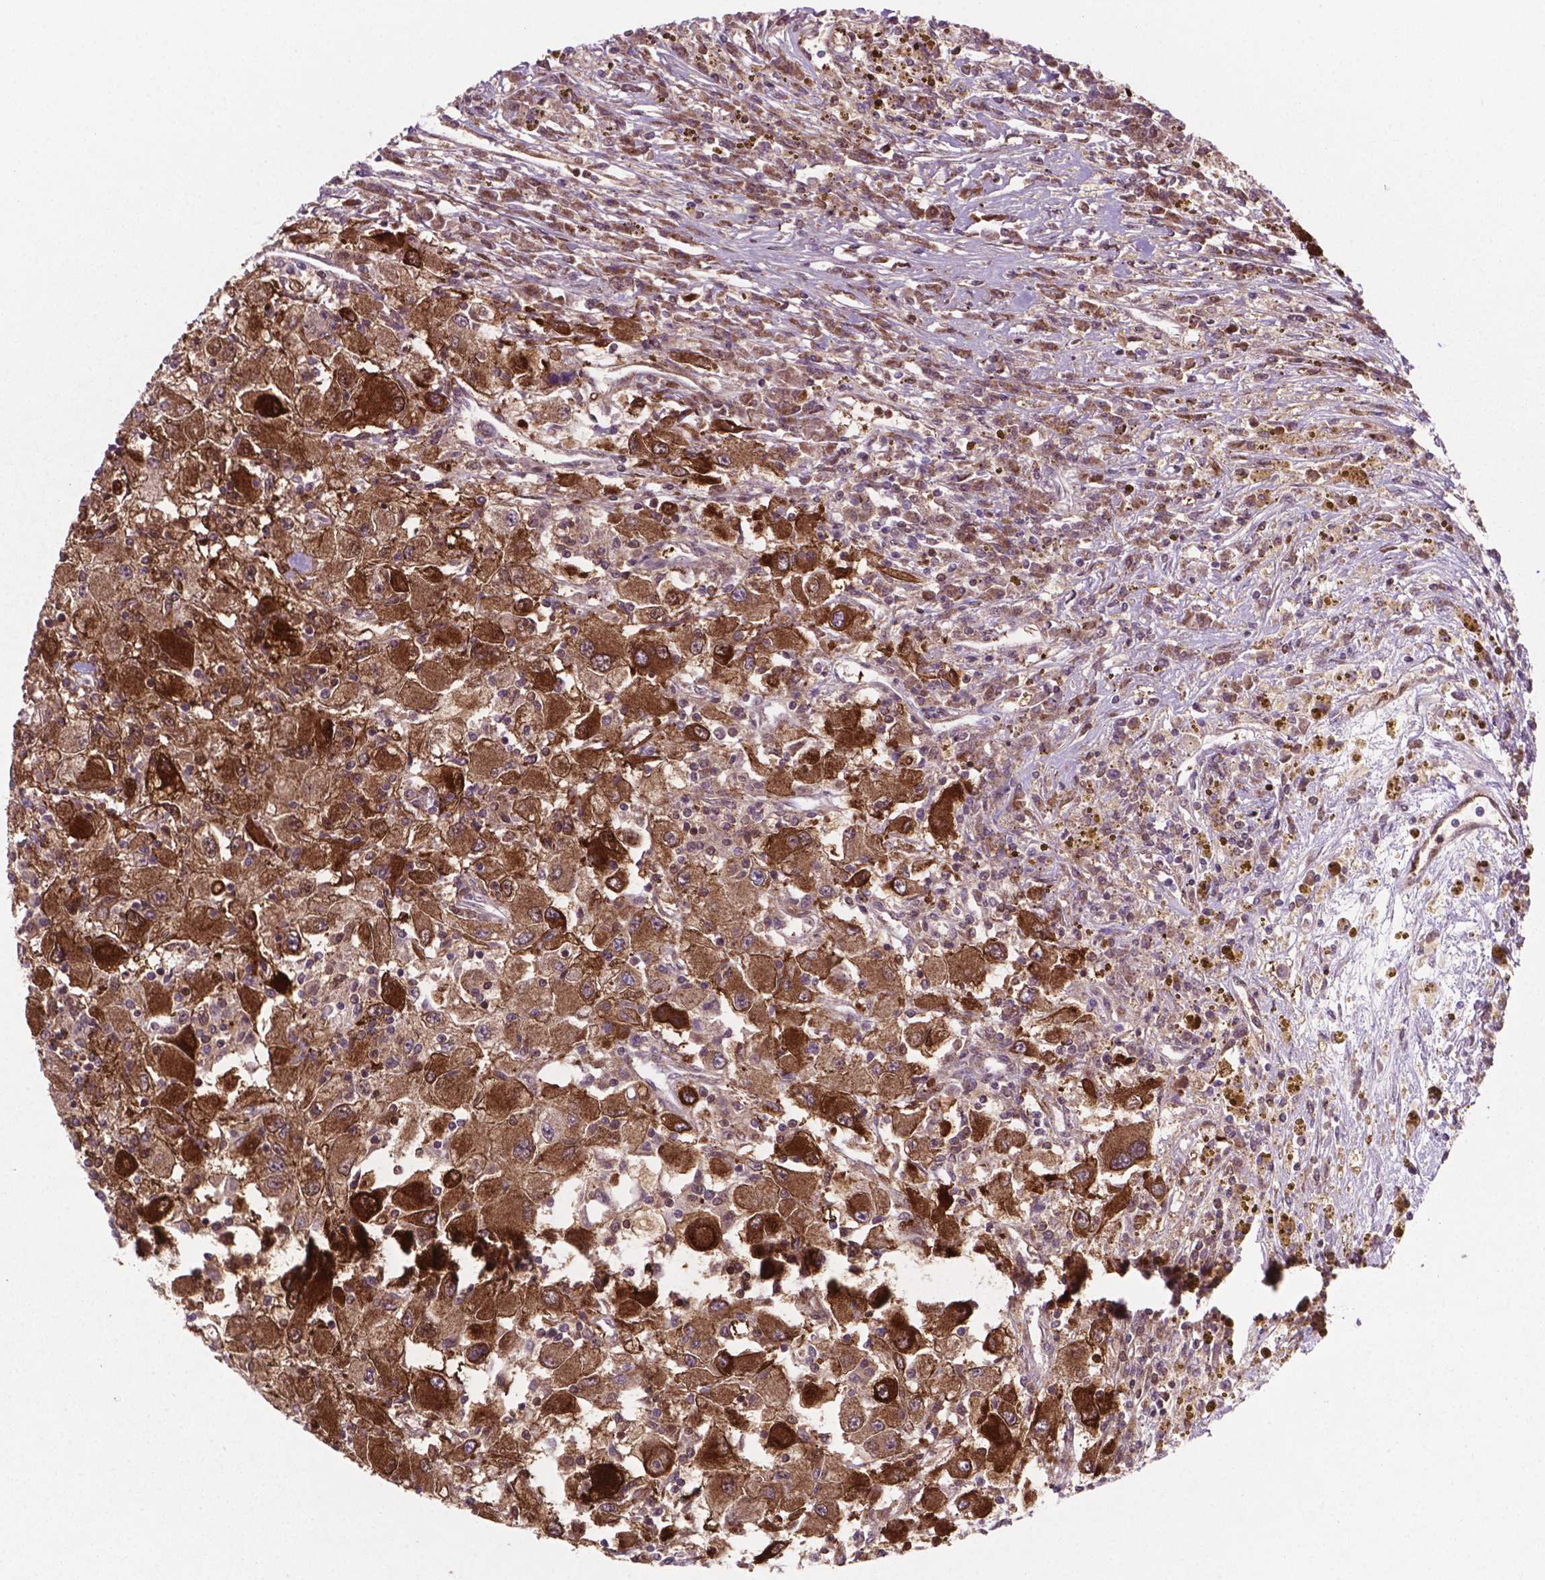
{"staining": {"intensity": "strong", "quantity": ">75%", "location": "cytoplasmic/membranous"}, "tissue": "renal cancer", "cell_type": "Tumor cells", "image_type": "cancer", "snomed": [{"axis": "morphology", "description": "Adenocarcinoma, NOS"}, {"axis": "topography", "description": "Kidney"}], "caption": "Tumor cells reveal high levels of strong cytoplasmic/membranous expression in about >75% of cells in adenocarcinoma (renal). The staining was performed using DAB to visualize the protein expression in brown, while the nuclei were stained in blue with hematoxylin (Magnification: 20x).", "gene": "LDHA", "patient": {"sex": "female", "age": 67}}